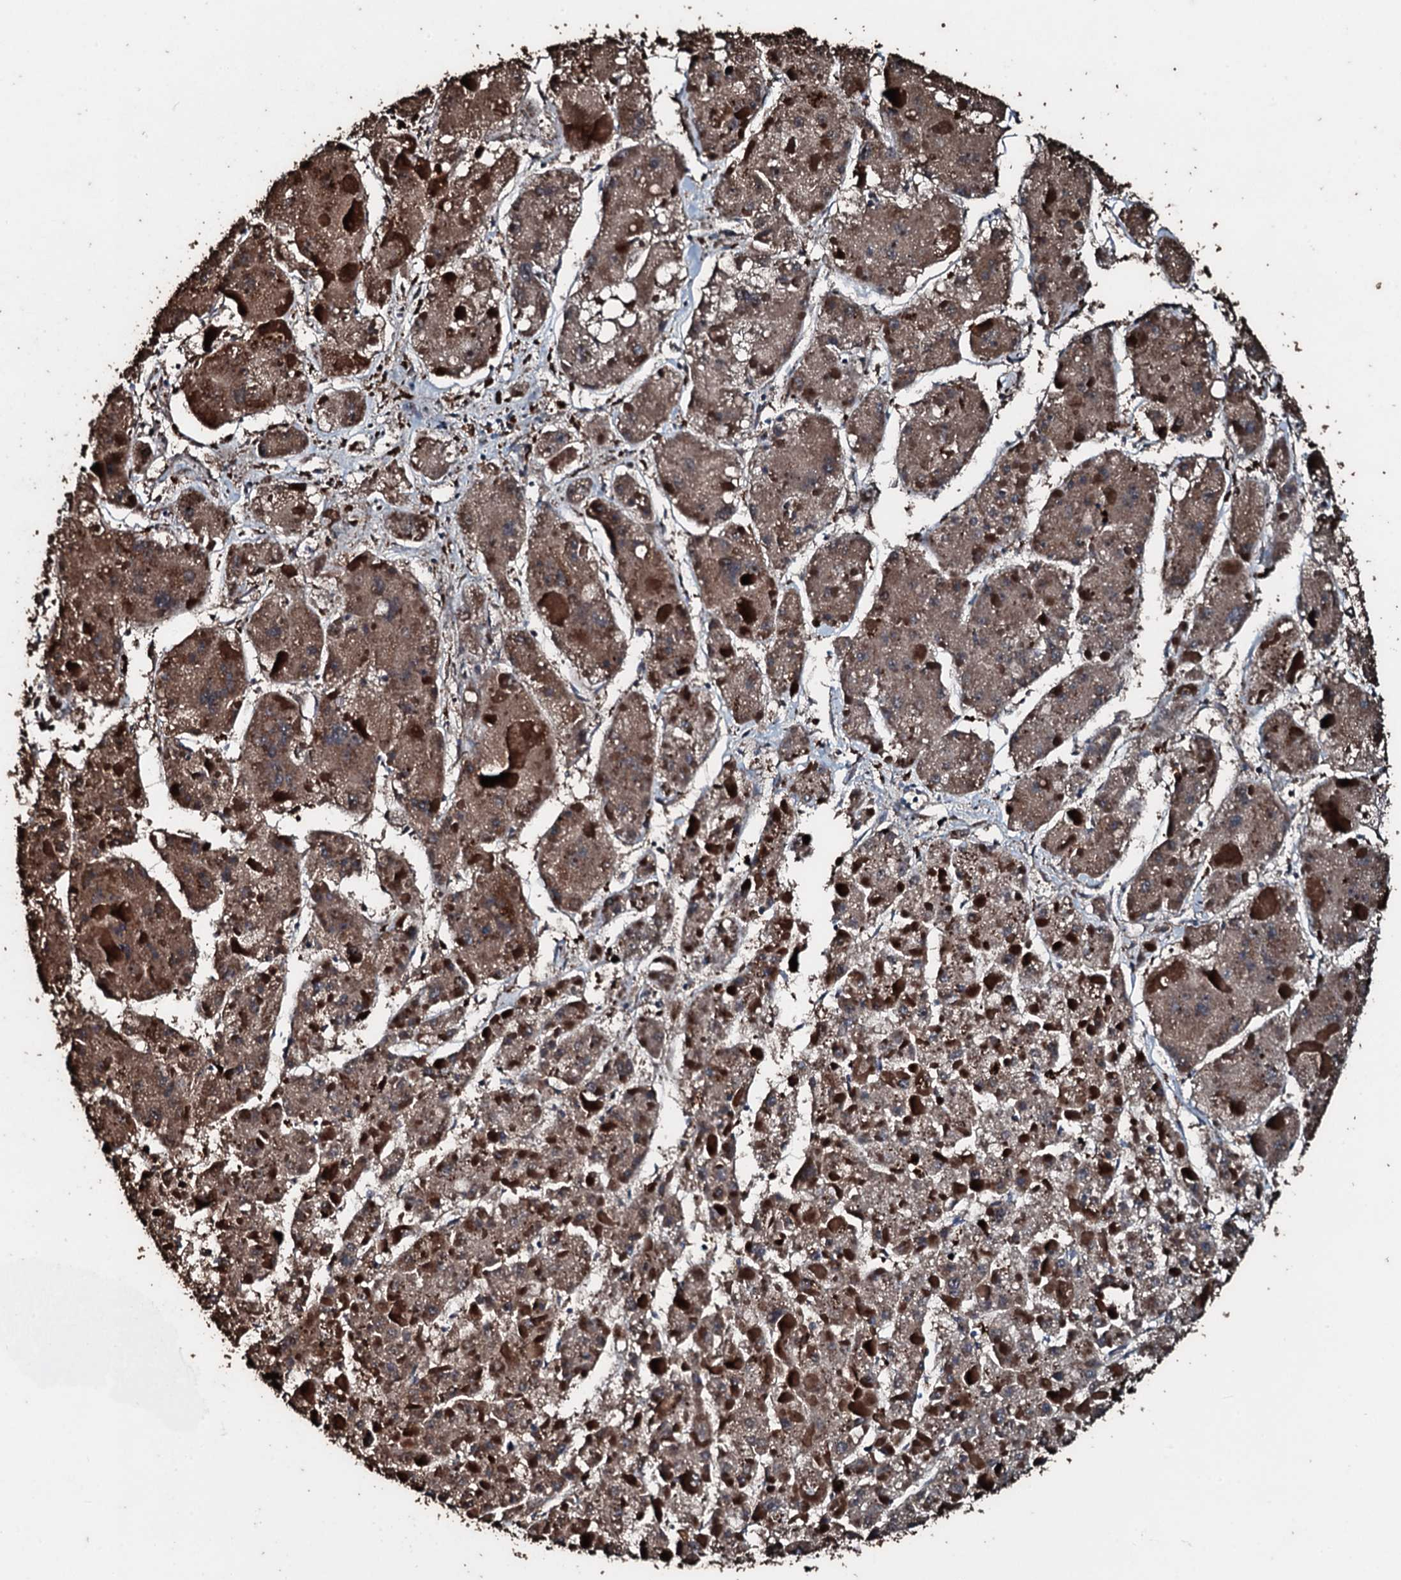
{"staining": {"intensity": "moderate", "quantity": ">75%", "location": "cytoplasmic/membranous,nuclear"}, "tissue": "liver cancer", "cell_type": "Tumor cells", "image_type": "cancer", "snomed": [{"axis": "morphology", "description": "Carcinoma, Hepatocellular, NOS"}, {"axis": "topography", "description": "Liver"}], "caption": "The histopathology image shows staining of liver cancer, revealing moderate cytoplasmic/membranous and nuclear protein expression (brown color) within tumor cells. (Stains: DAB (3,3'-diaminobenzidine) in brown, nuclei in blue, Microscopy: brightfield microscopy at high magnification).", "gene": "FAAP24", "patient": {"sex": "female", "age": 73}}